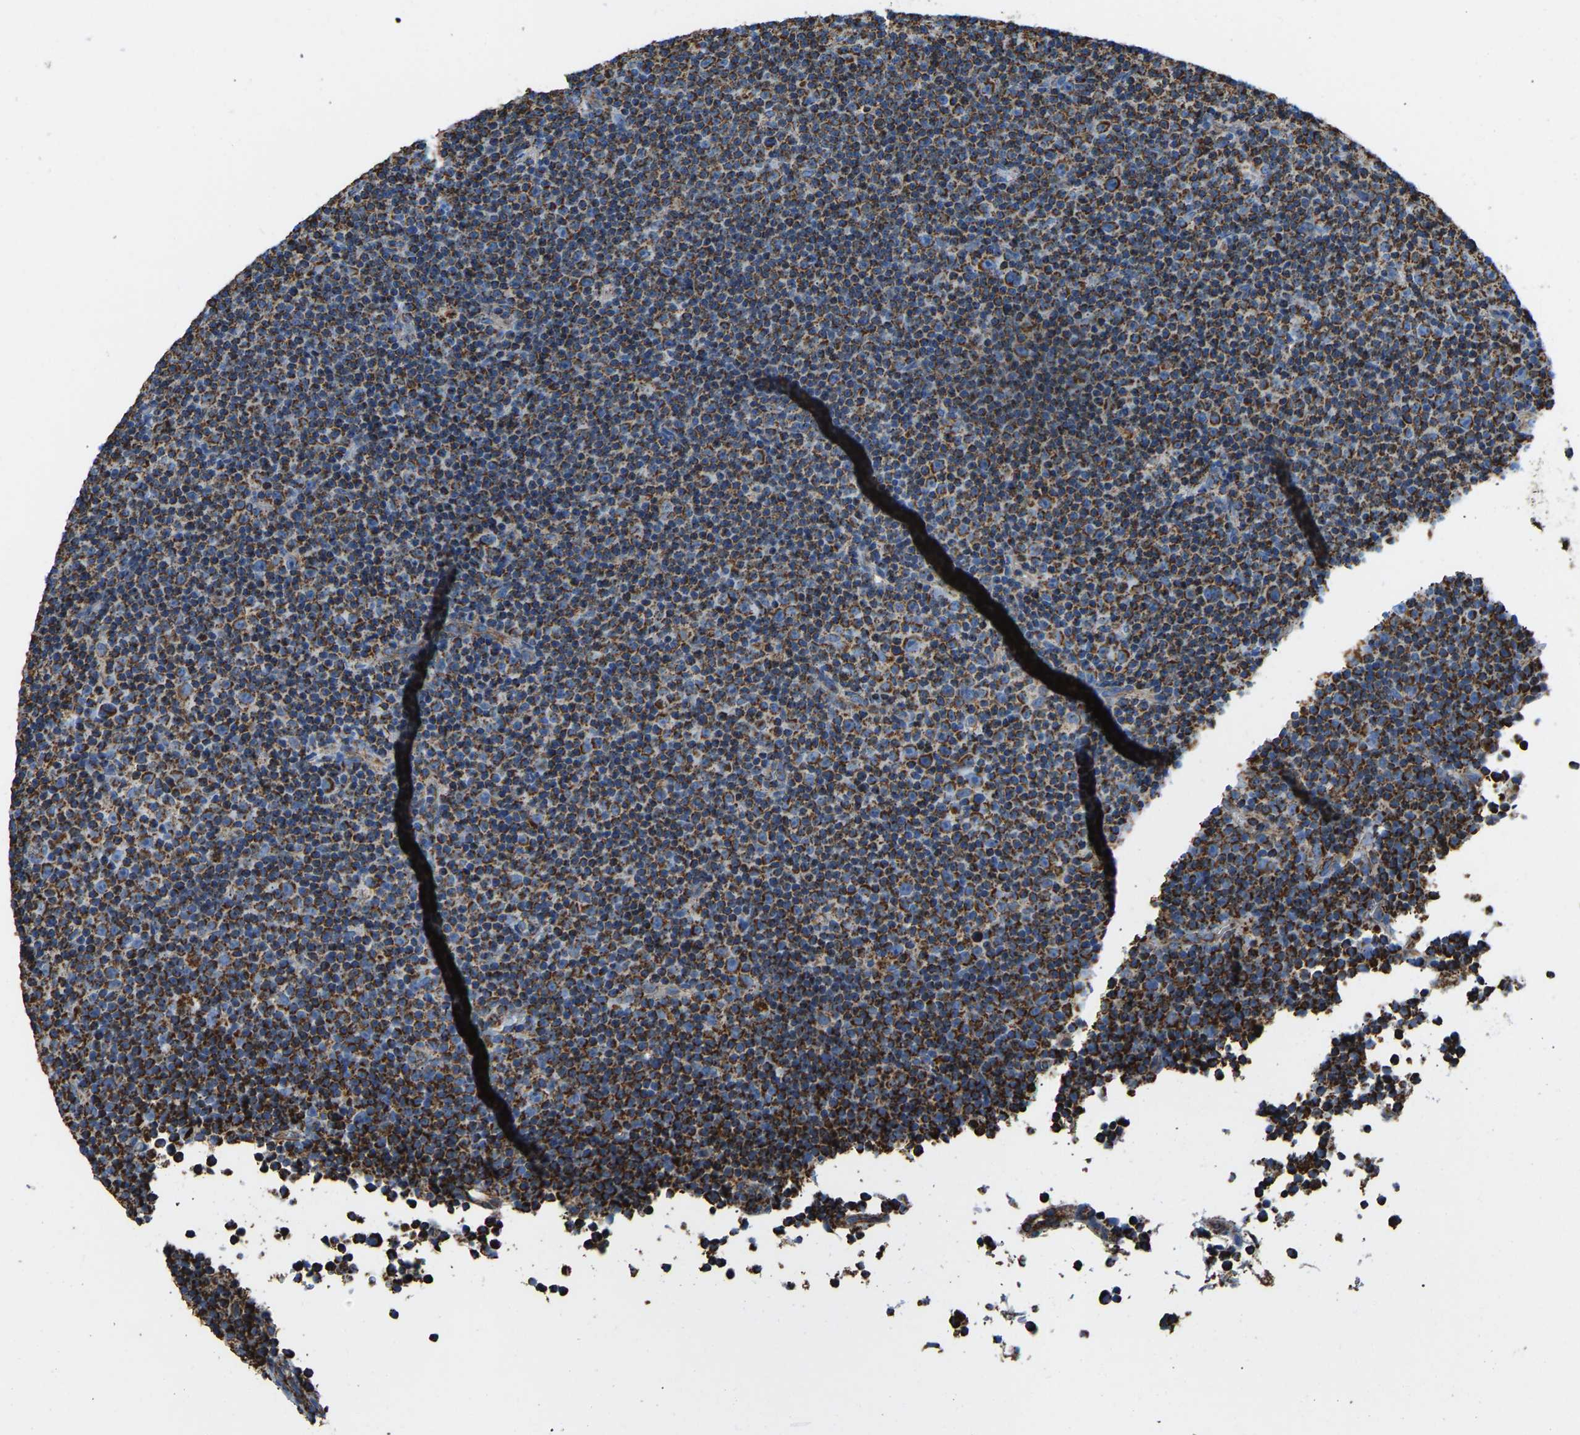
{"staining": {"intensity": "strong", "quantity": "25%-75%", "location": "cytoplasmic/membranous"}, "tissue": "lymphoma", "cell_type": "Tumor cells", "image_type": "cancer", "snomed": [{"axis": "morphology", "description": "Malignant lymphoma, non-Hodgkin's type, Low grade"}, {"axis": "topography", "description": "Lymph node"}], "caption": "The image reveals staining of lymphoma, revealing strong cytoplasmic/membranous protein expression (brown color) within tumor cells. Using DAB (brown) and hematoxylin (blue) stains, captured at high magnification using brightfield microscopy.", "gene": "IRX6", "patient": {"sex": "female", "age": 67}}